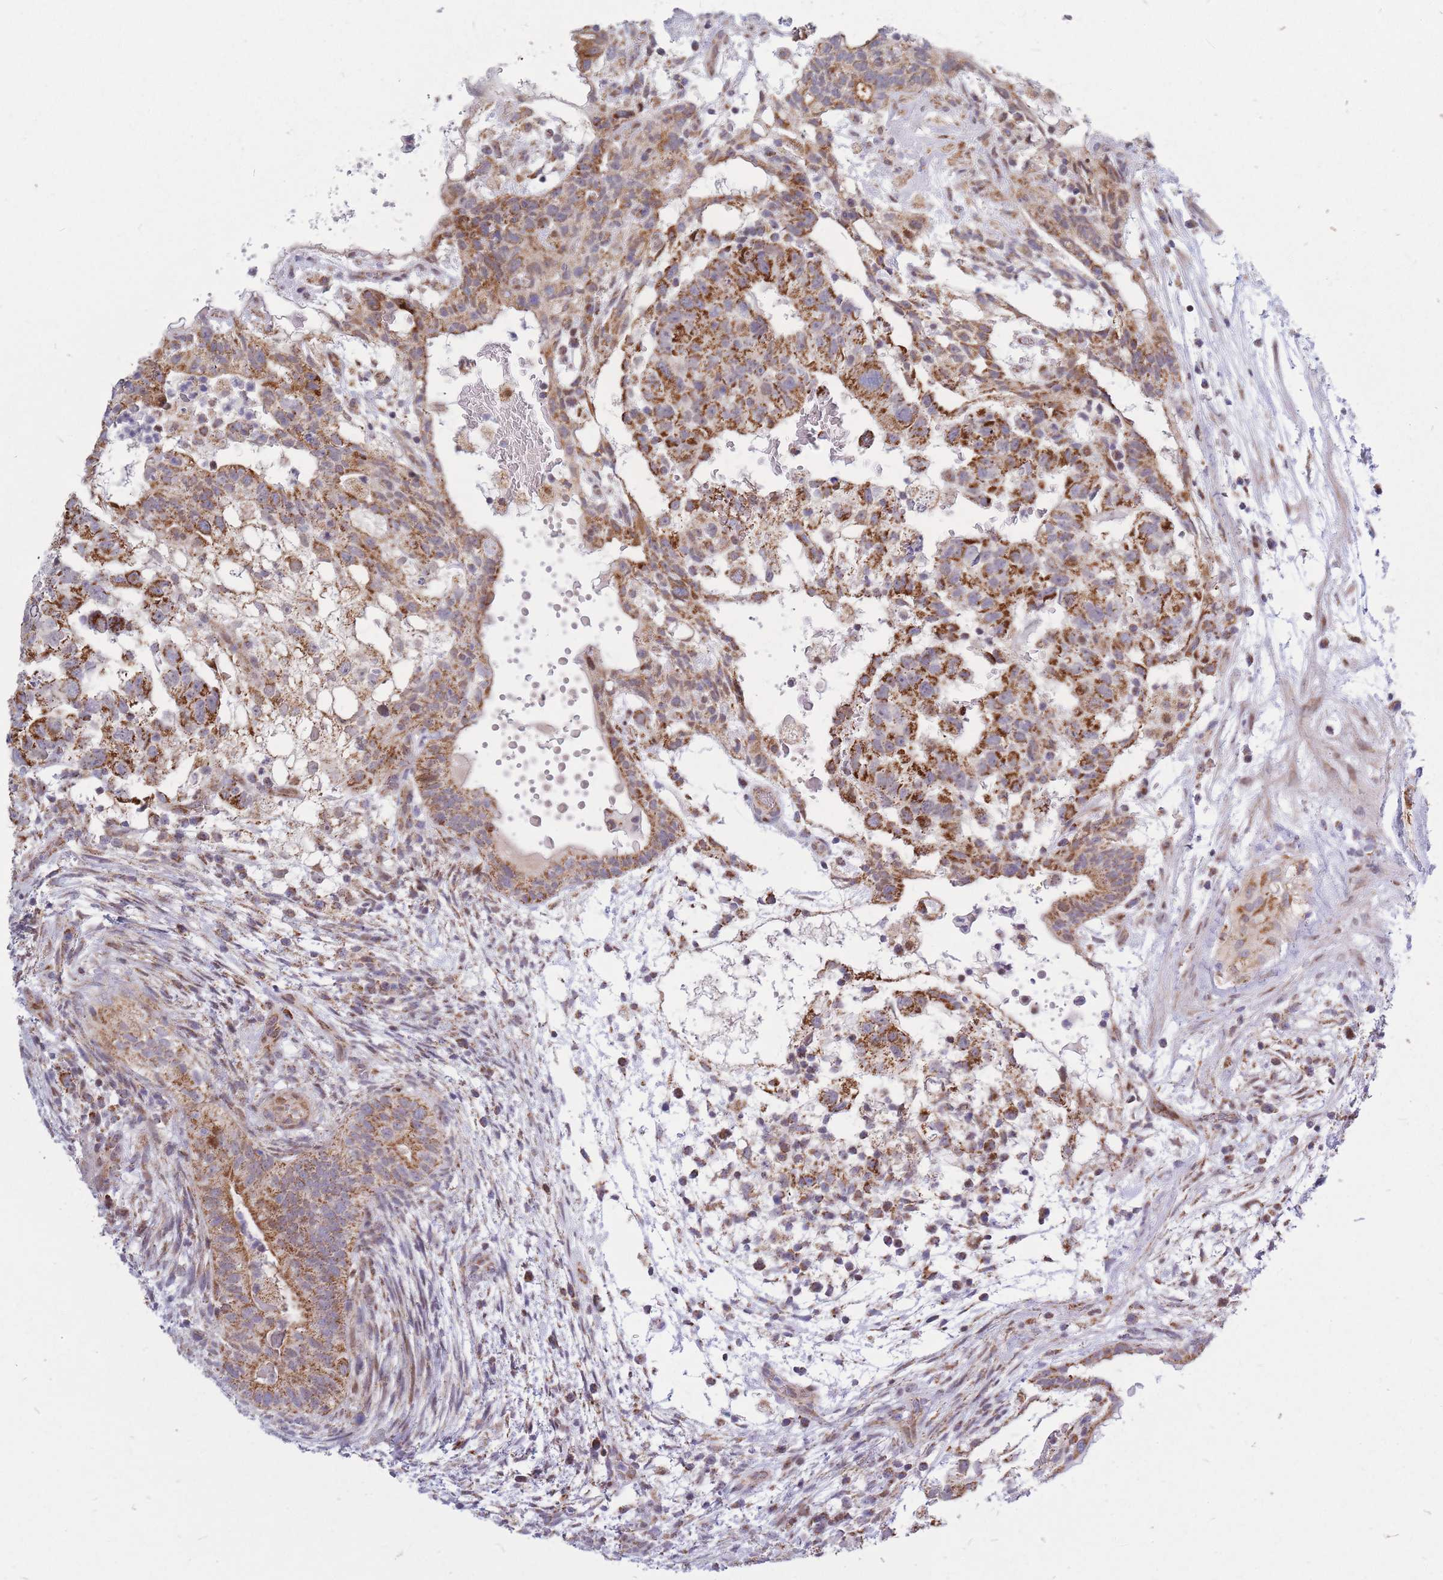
{"staining": {"intensity": "strong", "quantity": ">75%", "location": "cytoplasmic/membranous"}, "tissue": "testis cancer", "cell_type": "Tumor cells", "image_type": "cancer", "snomed": [{"axis": "morphology", "description": "Normal tissue, NOS"}, {"axis": "morphology", "description": "Carcinoma, Embryonal, NOS"}, {"axis": "topography", "description": "Testis"}], "caption": "Immunohistochemical staining of testis cancer (embryonal carcinoma) displays strong cytoplasmic/membranous protein staining in approximately >75% of tumor cells. Using DAB (brown) and hematoxylin (blue) stains, captured at high magnification using brightfield microscopy.", "gene": "MOB4", "patient": {"sex": "male", "age": 32}}